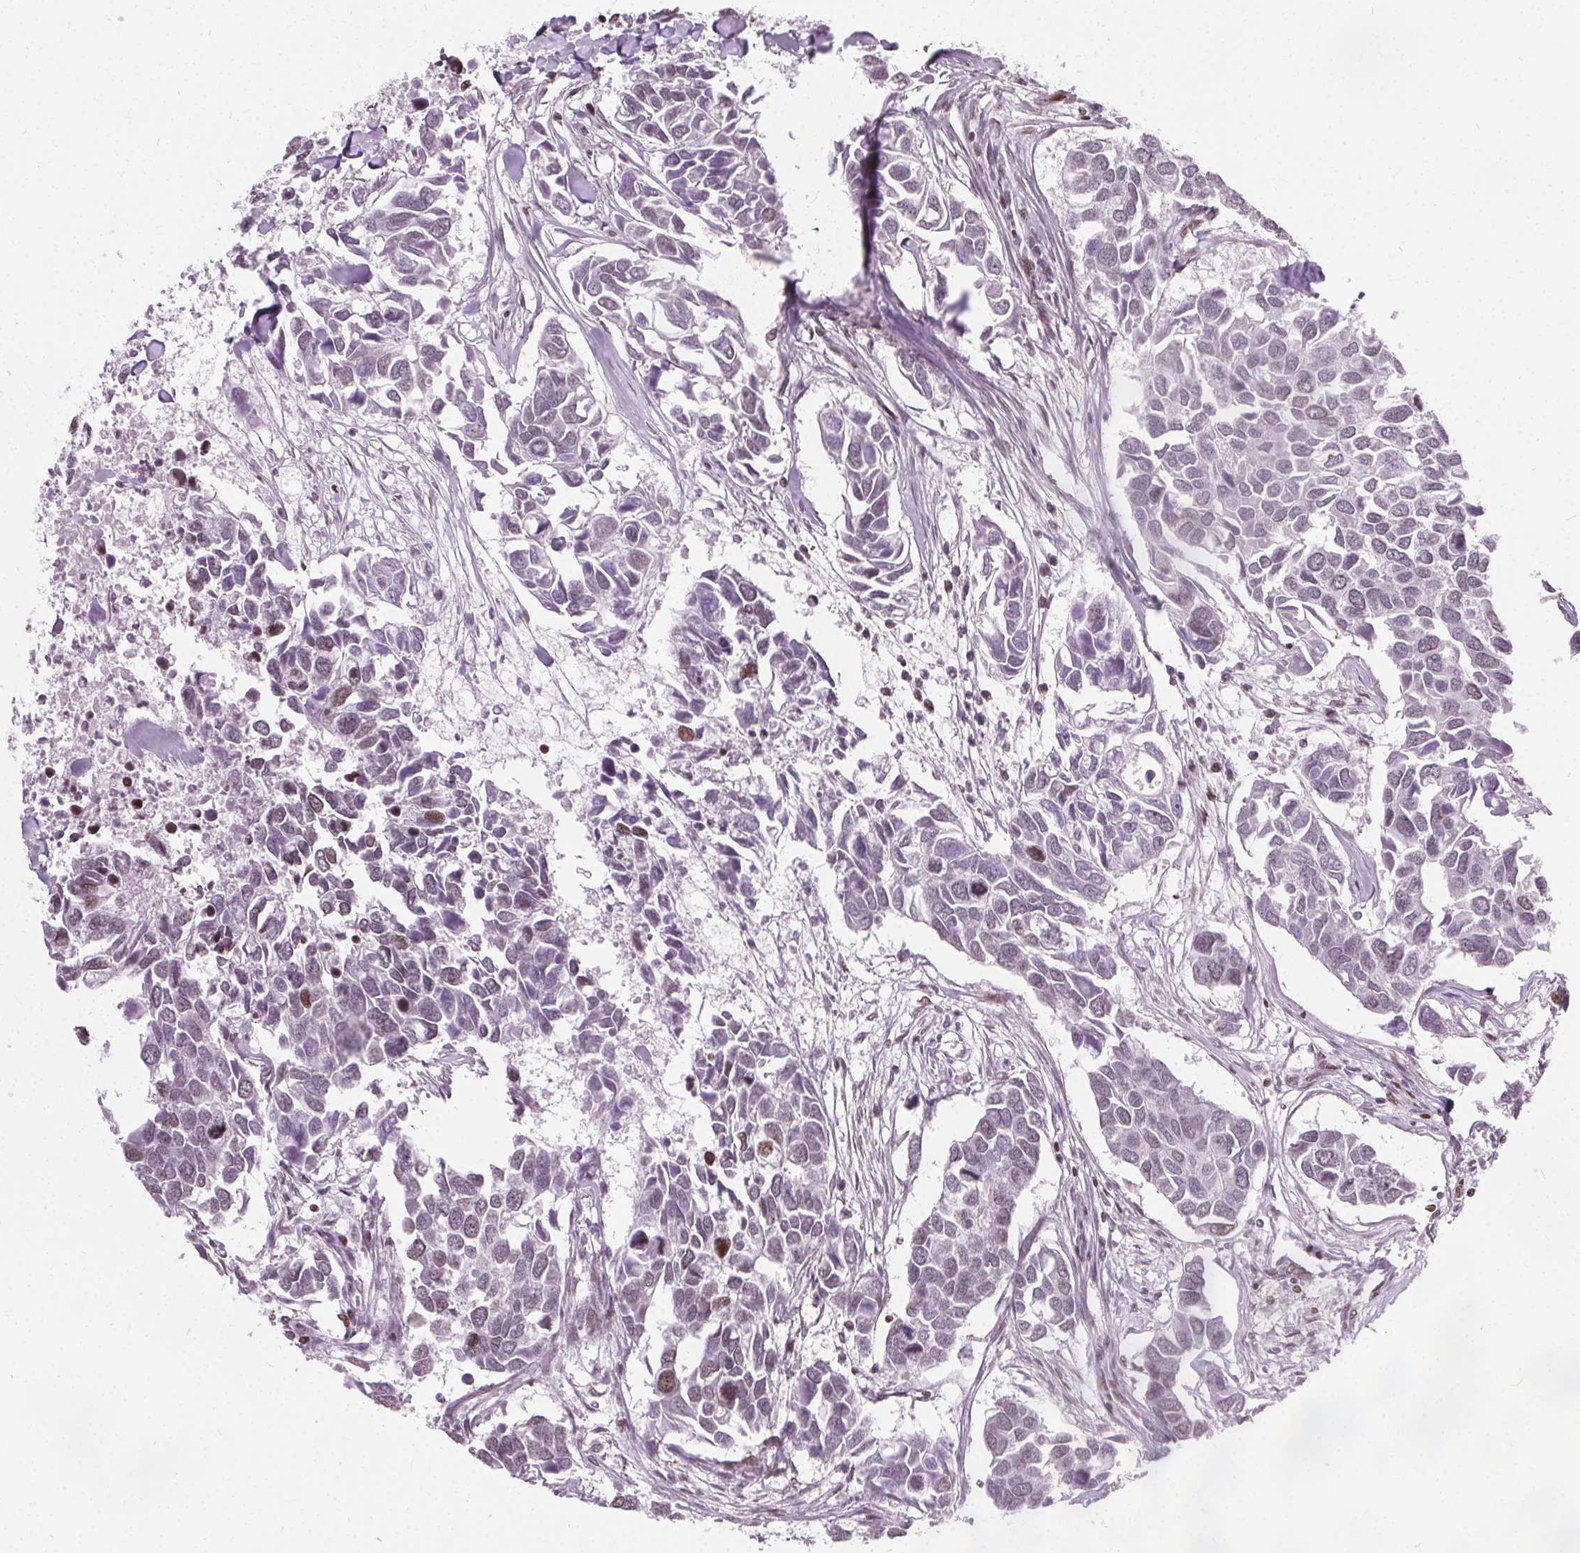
{"staining": {"intensity": "weak", "quantity": "<25%", "location": "nuclear"}, "tissue": "breast cancer", "cell_type": "Tumor cells", "image_type": "cancer", "snomed": [{"axis": "morphology", "description": "Duct carcinoma"}, {"axis": "topography", "description": "Breast"}], "caption": "Human invasive ductal carcinoma (breast) stained for a protein using immunohistochemistry reveals no staining in tumor cells.", "gene": "ISLR2", "patient": {"sex": "female", "age": 83}}